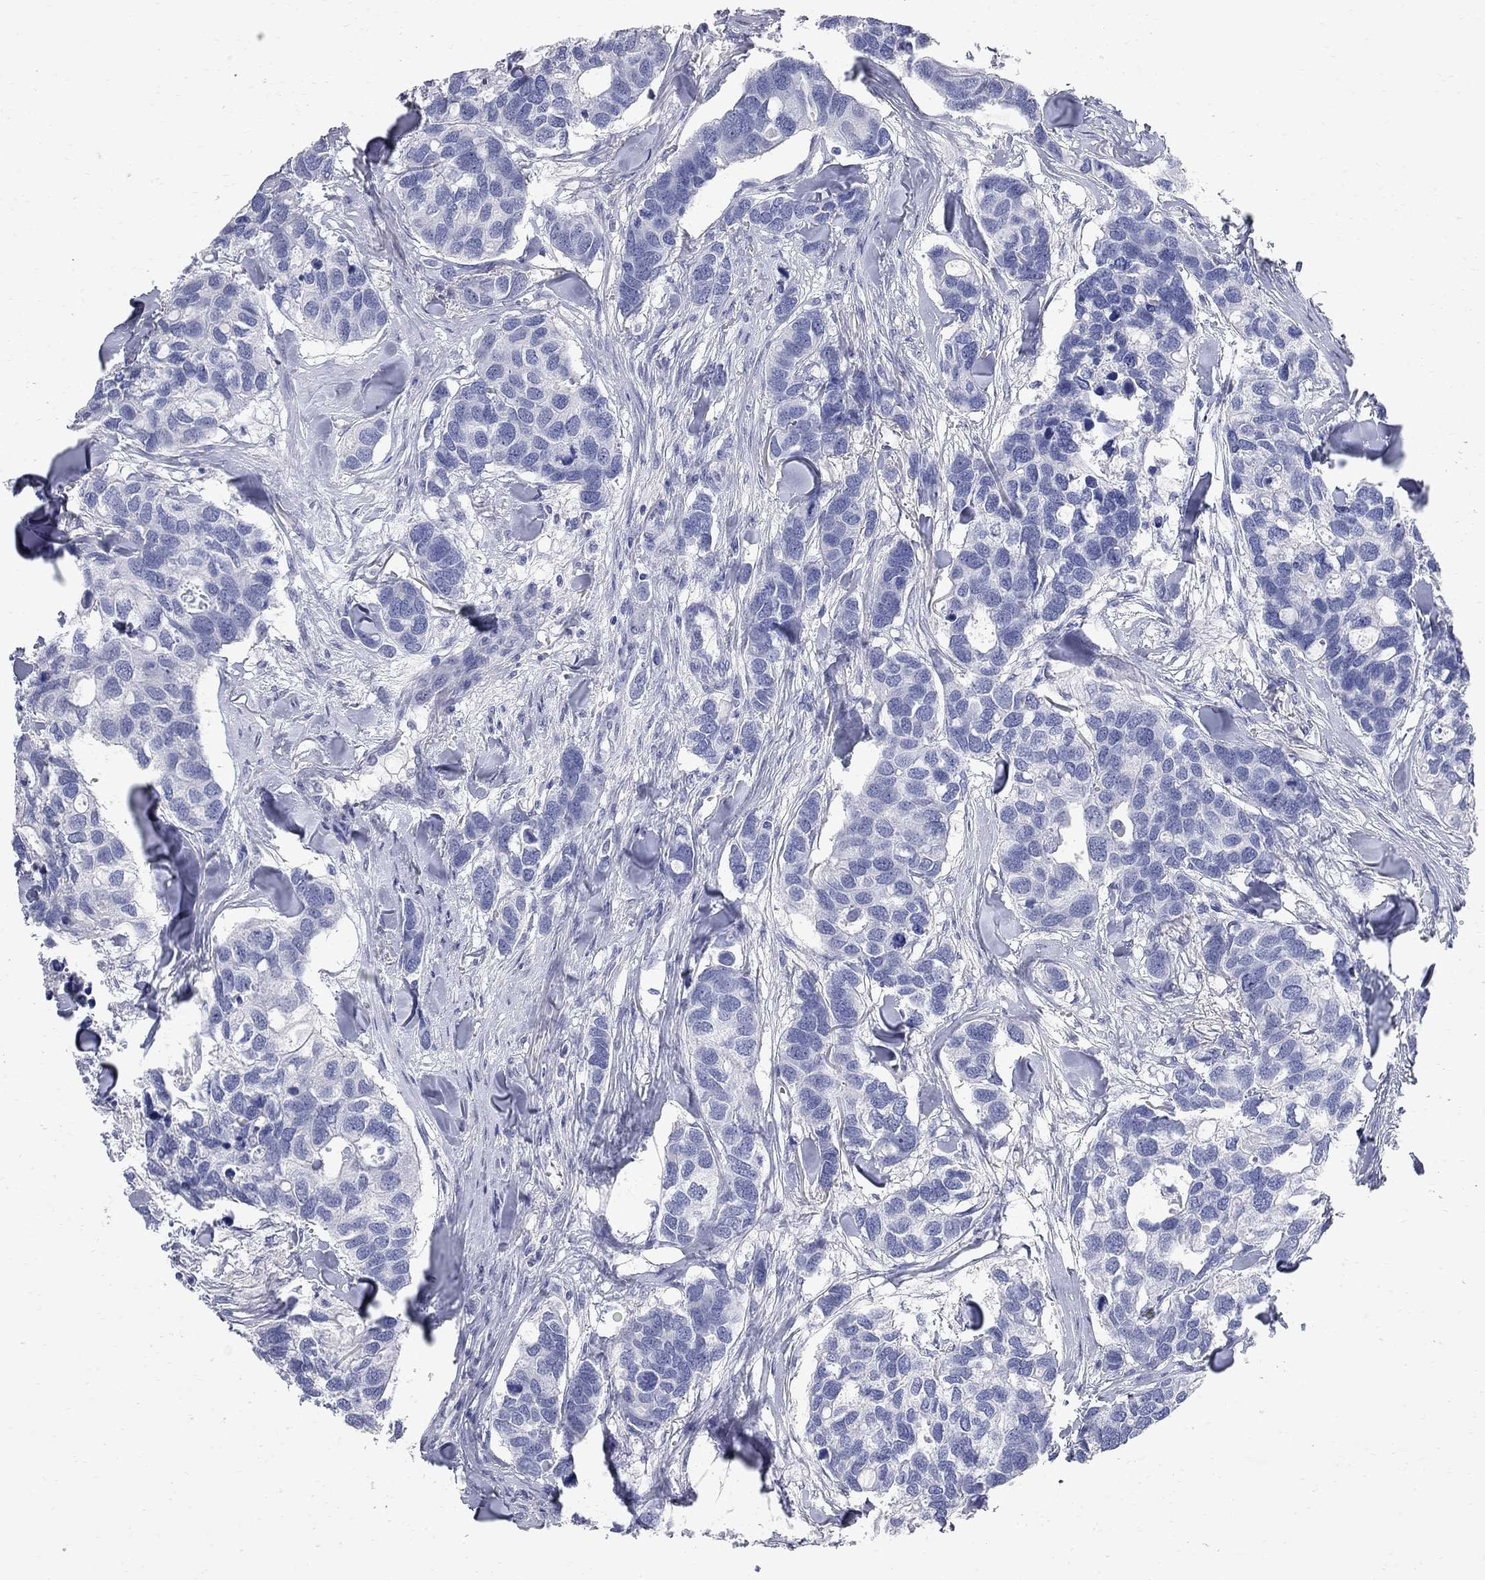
{"staining": {"intensity": "negative", "quantity": "none", "location": "none"}, "tissue": "breast cancer", "cell_type": "Tumor cells", "image_type": "cancer", "snomed": [{"axis": "morphology", "description": "Duct carcinoma"}, {"axis": "topography", "description": "Breast"}], "caption": "Image shows no significant protein staining in tumor cells of invasive ductal carcinoma (breast). The staining is performed using DAB (3,3'-diaminobenzidine) brown chromogen with nuclei counter-stained in using hematoxylin.", "gene": "BPIFB1", "patient": {"sex": "female", "age": 83}}